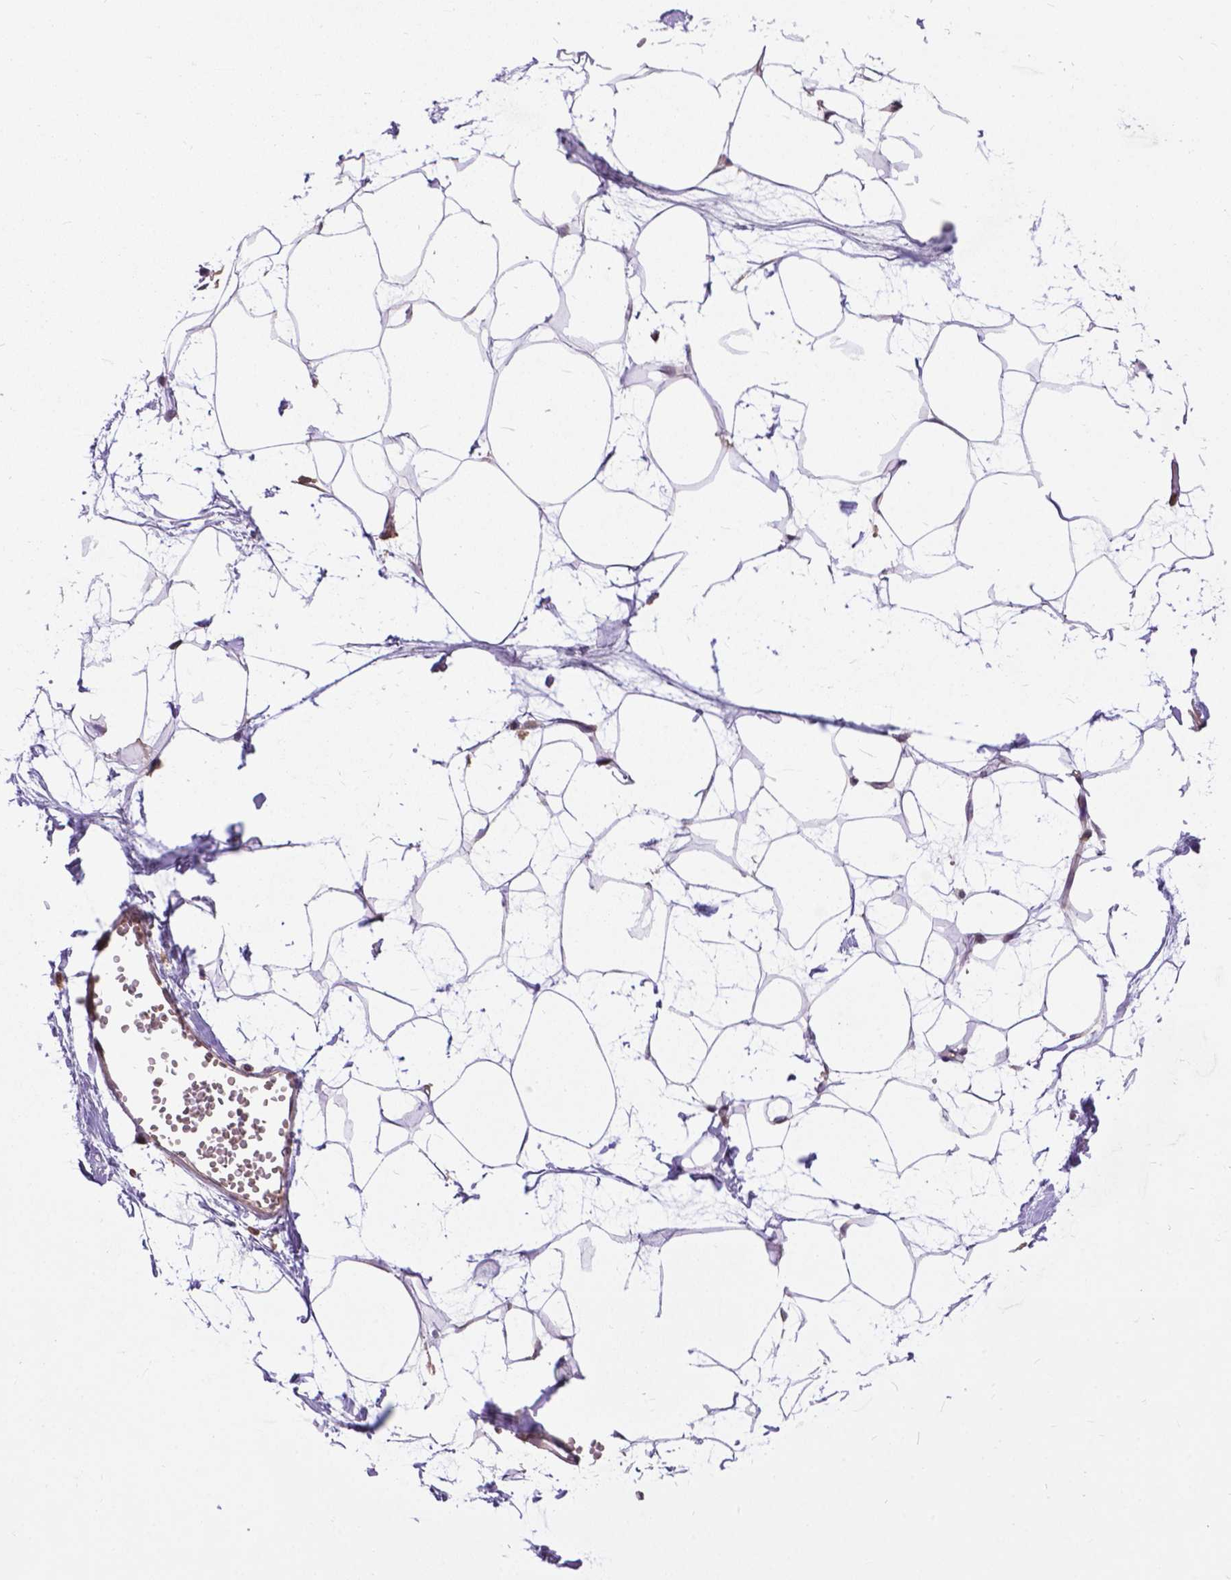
{"staining": {"intensity": "weak", "quantity": ">75%", "location": "cytoplasmic/membranous"}, "tissue": "breast", "cell_type": "Adipocytes", "image_type": "normal", "snomed": [{"axis": "morphology", "description": "Normal tissue, NOS"}, {"axis": "topography", "description": "Breast"}], "caption": "Immunohistochemical staining of unremarkable human breast reveals weak cytoplasmic/membranous protein staining in approximately >75% of adipocytes.", "gene": "ZNF616", "patient": {"sex": "female", "age": 45}}